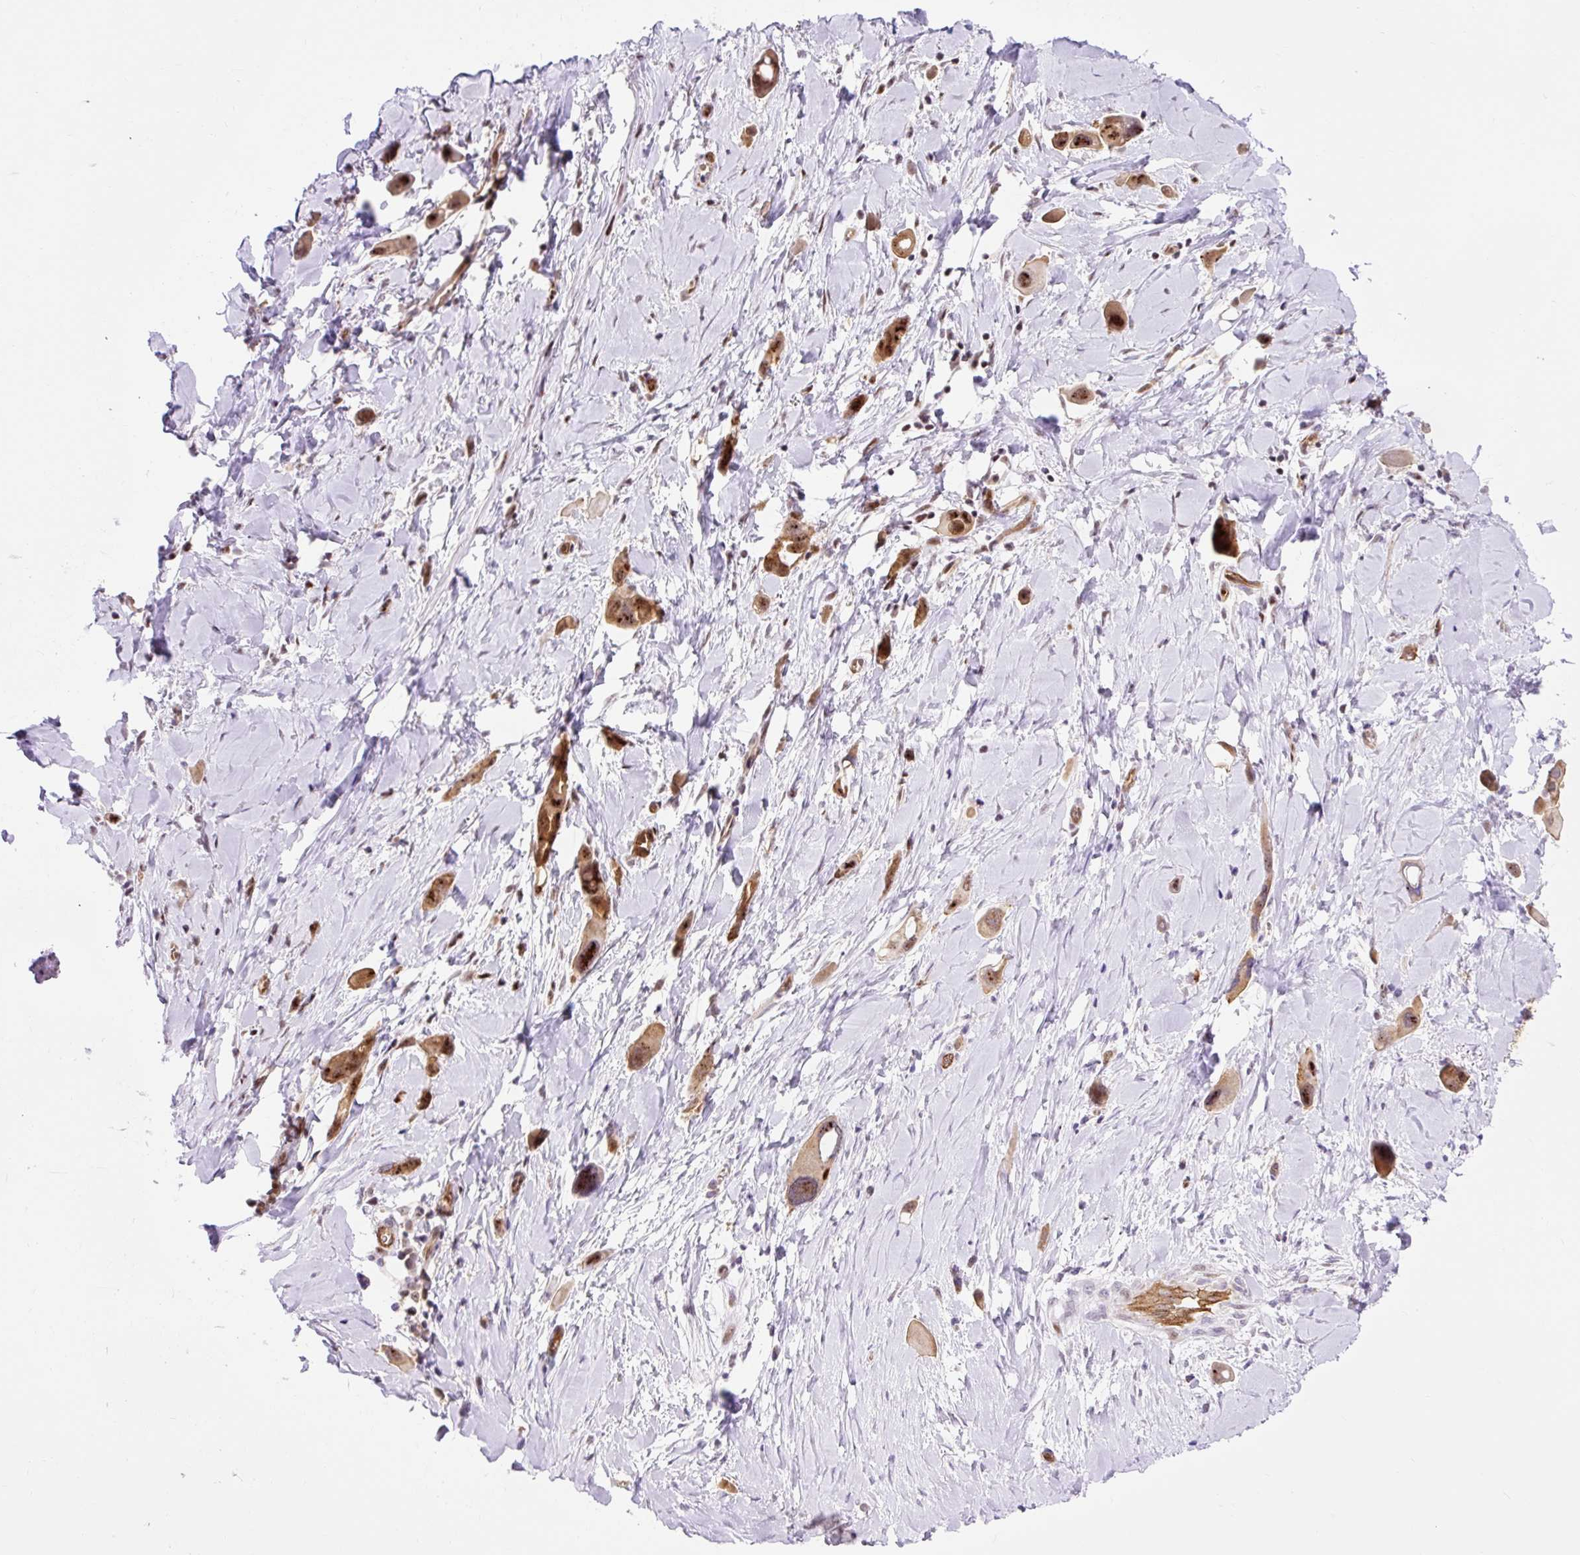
{"staining": {"intensity": "strong", "quantity": "25%-75%", "location": "cytoplasmic/membranous,nuclear"}, "tissue": "lung cancer", "cell_type": "Tumor cells", "image_type": "cancer", "snomed": [{"axis": "morphology", "description": "Adenocarcinoma, NOS"}, {"axis": "topography", "description": "Lung"}], "caption": "Brown immunohistochemical staining in lung cancer demonstrates strong cytoplasmic/membranous and nuclear positivity in about 25%-75% of tumor cells.", "gene": "HIP1R", "patient": {"sex": "male", "age": 76}}